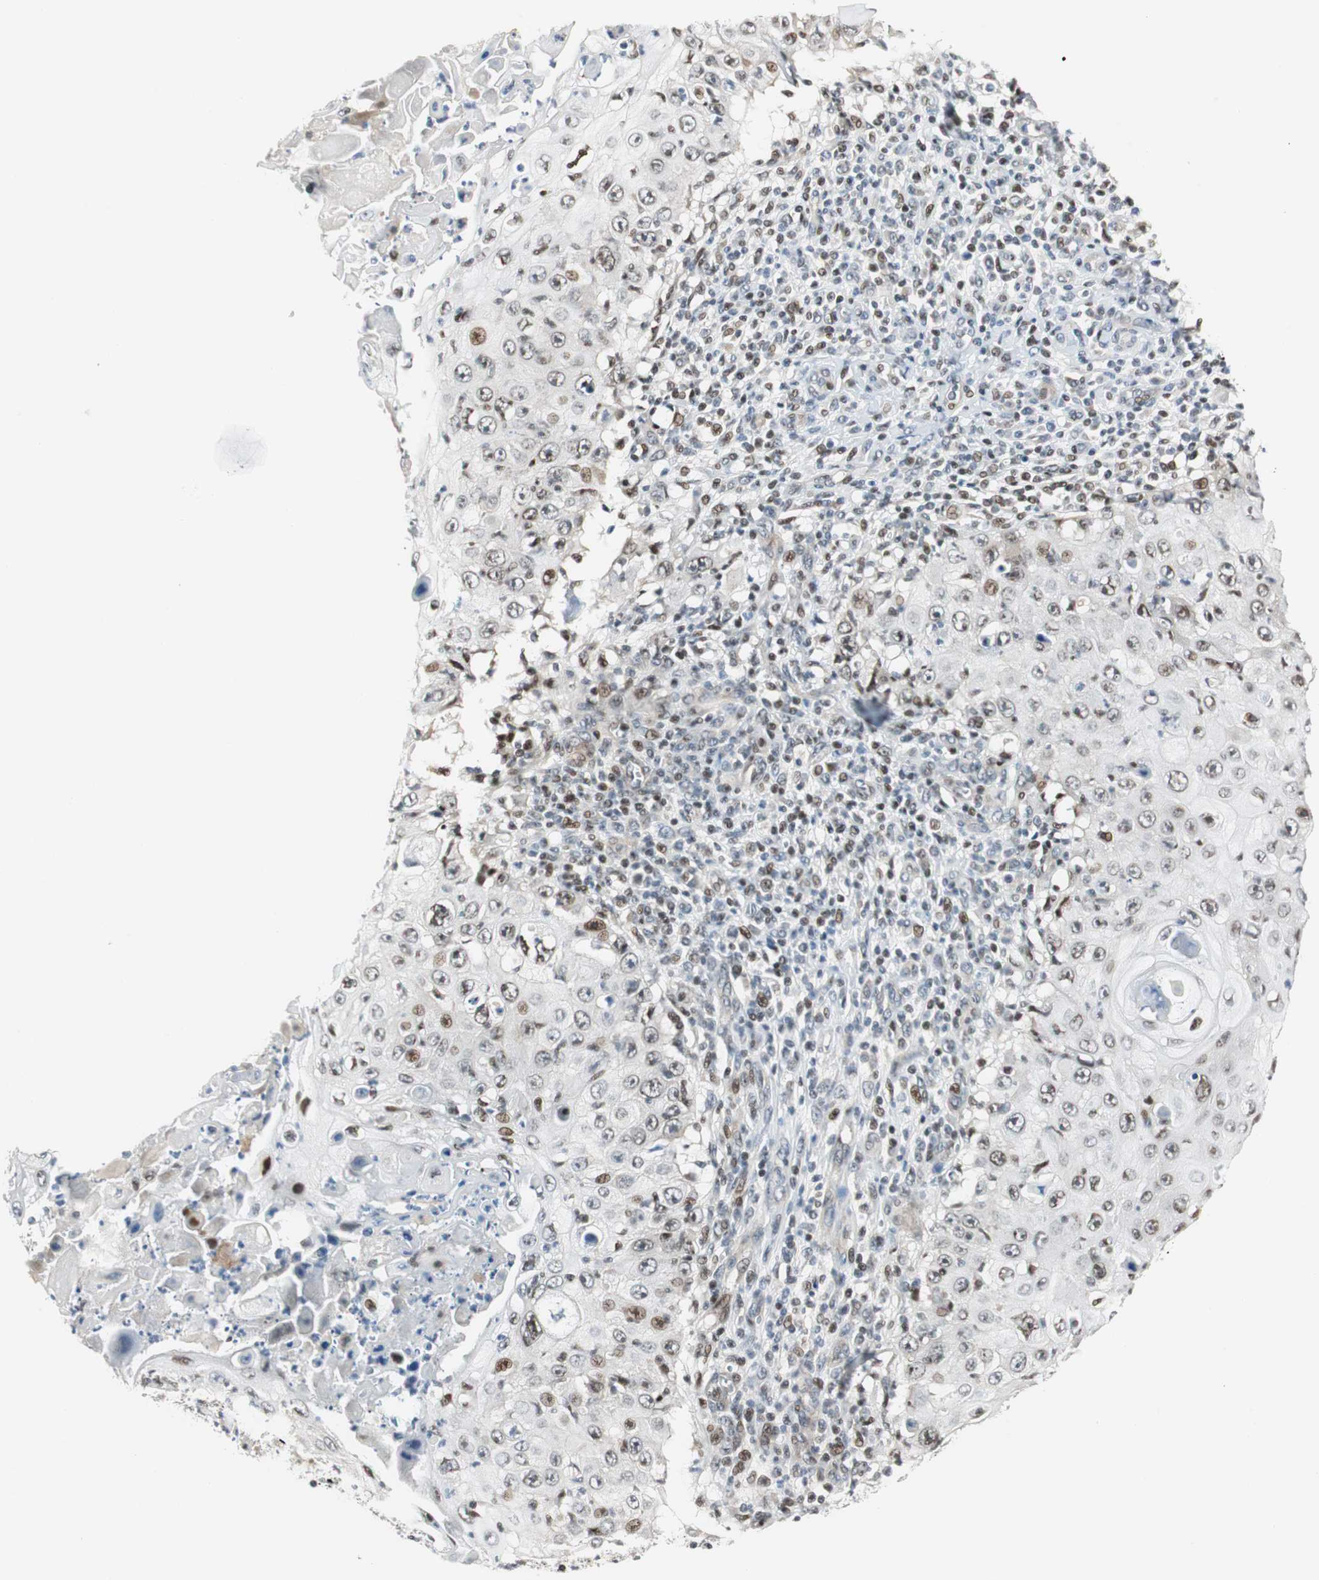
{"staining": {"intensity": "moderate", "quantity": "25%-75%", "location": "nuclear"}, "tissue": "skin cancer", "cell_type": "Tumor cells", "image_type": "cancer", "snomed": [{"axis": "morphology", "description": "Squamous cell carcinoma, NOS"}, {"axis": "topography", "description": "Skin"}], "caption": "Skin squamous cell carcinoma stained with a protein marker exhibits moderate staining in tumor cells.", "gene": "RAD1", "patient": {"sex": "male", "age": 86}}